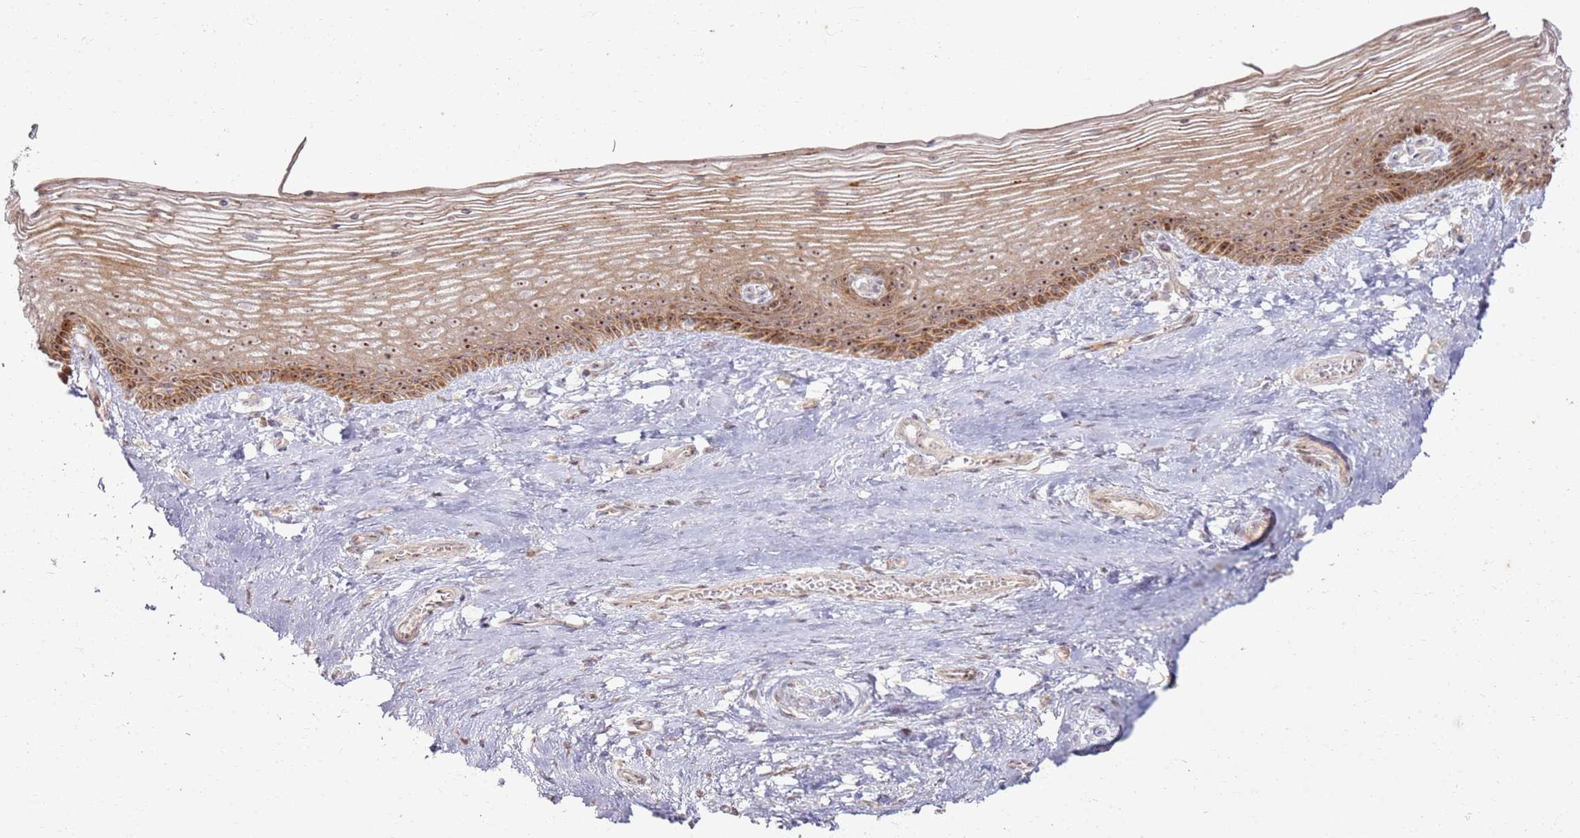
{"staining": {"intensity": "moderate", "quantity": ">75%", "location": "cytoplasmic/membranous,nuclear"}, "tissue": "vagina", "cell_type": "Squamous epithelial cells", "image_type": "normal", "snomed": [{"axis": "morphology", "description": "Normal tissue, NOS"}, {"axis": "topography", "description": "Vagina"}], "caption": "Immunohistochemical staining of unremarkable vagina exhibits medium levels of moderate cytoplasmic/membranous,nuclear positivity in about >75% of squamous epithelial cells. The staining is performed using DAB (3,3'-diaminobenzidine) brown chromogen to label protein expression. The nuclei are counter-stained blue using hematoxylin.", "gene": "CNPY1", "patient": {"sex": "female", "age": 46}}